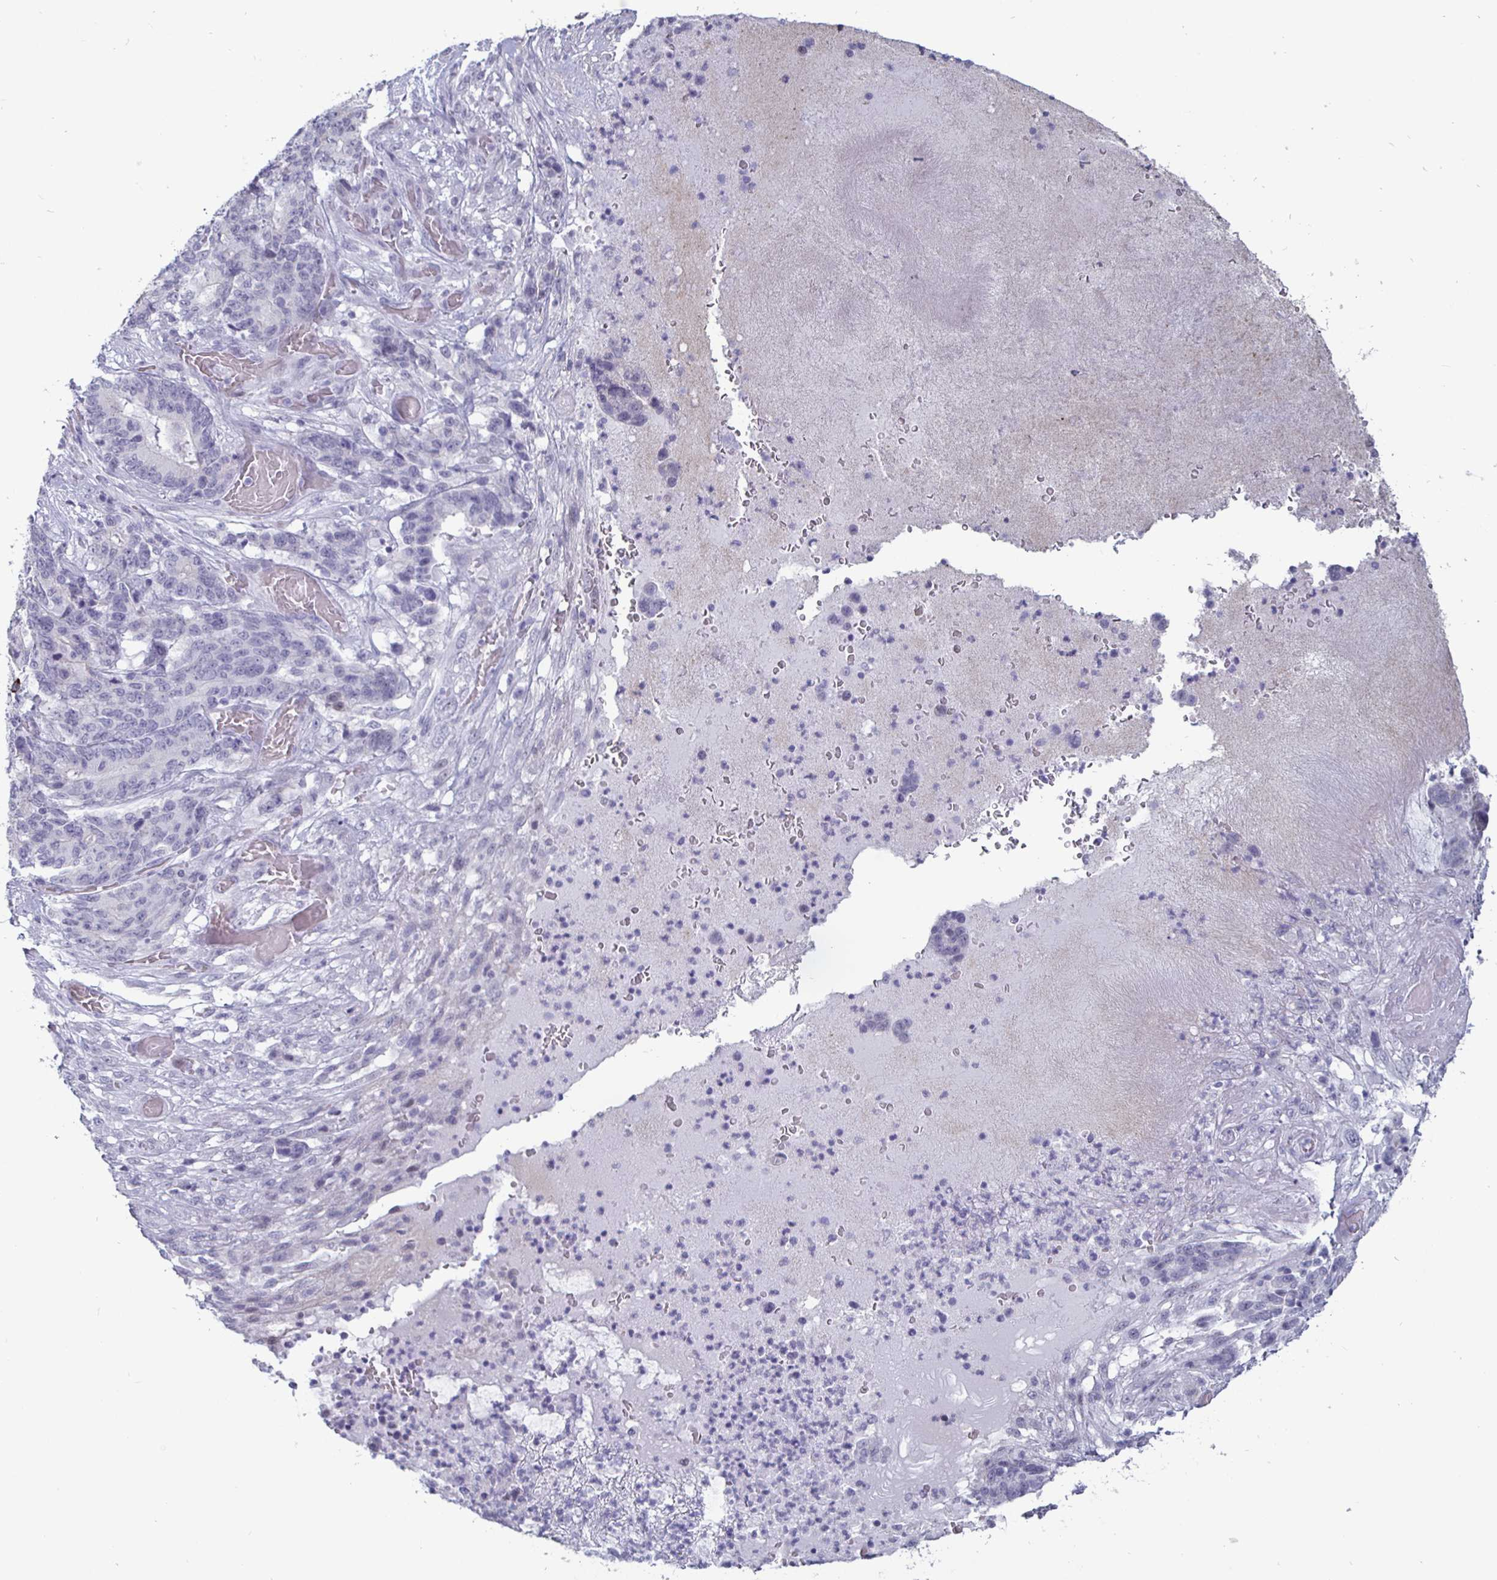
{"staining": {"intensity": "negative", "quantity": "none", "location": "none"}, "tissue": "stomach cancer", "cell_type": "Tumor cells", "image_type": "cancer", "snomed": [{"axis": "morphology", "description": "Normal tissue, NOS"}, {"axis": "morphology", "description": "Adenocarcinoma, NOS"}, {"axis": "topography", "description": "Stomach"}], "caption": "Image shows no protein expression in tumor cells of adenocarcinoma (stomach) tissue.", "gene": "OOSP2", "patient": {"sex": "female", "age": 64}}